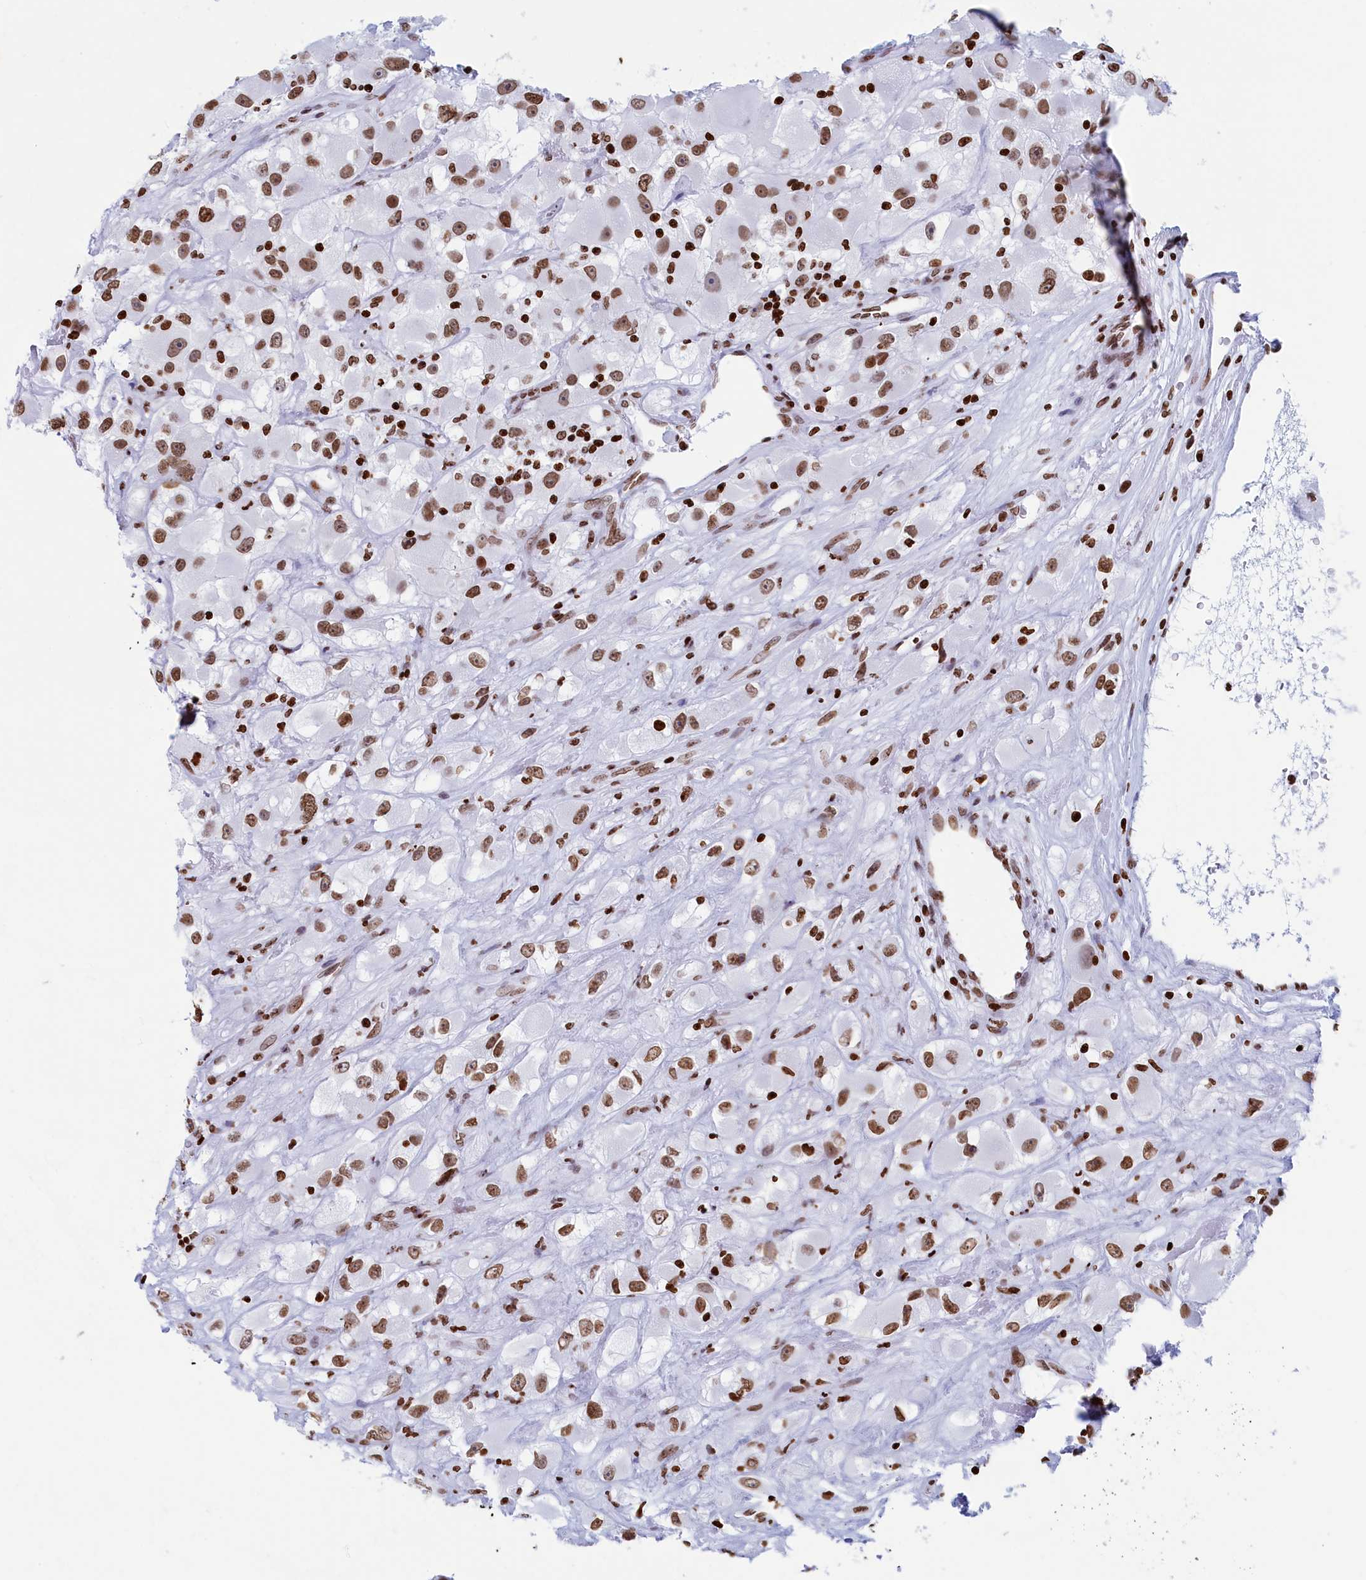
{"staining": {"intensity": "moderate", "quantity": ">75%", "location": "nuclear"}, "tissue": "renal cancer", "cell_type": "Tumor cells", "image_type": "cancer", "snomed": [{"axis": "morphology", "description": "Adenocarcinoma, NOS"}, {"axis": "topography", "description": "Kidney"}], "caption": "Brown immunohistochemical staining in human renal cancer (adenocarcinoma) shows moderate nuclear staining in about >75% of tumor cells. Using DAB (3,3'-diaminobenzidine) (brown) and hematoxylin (blue) stains, captured at high magnification using brightfield microscopy.", "gene": "APOBEC3A", "patient": {"sex": "female", "age": 52}}